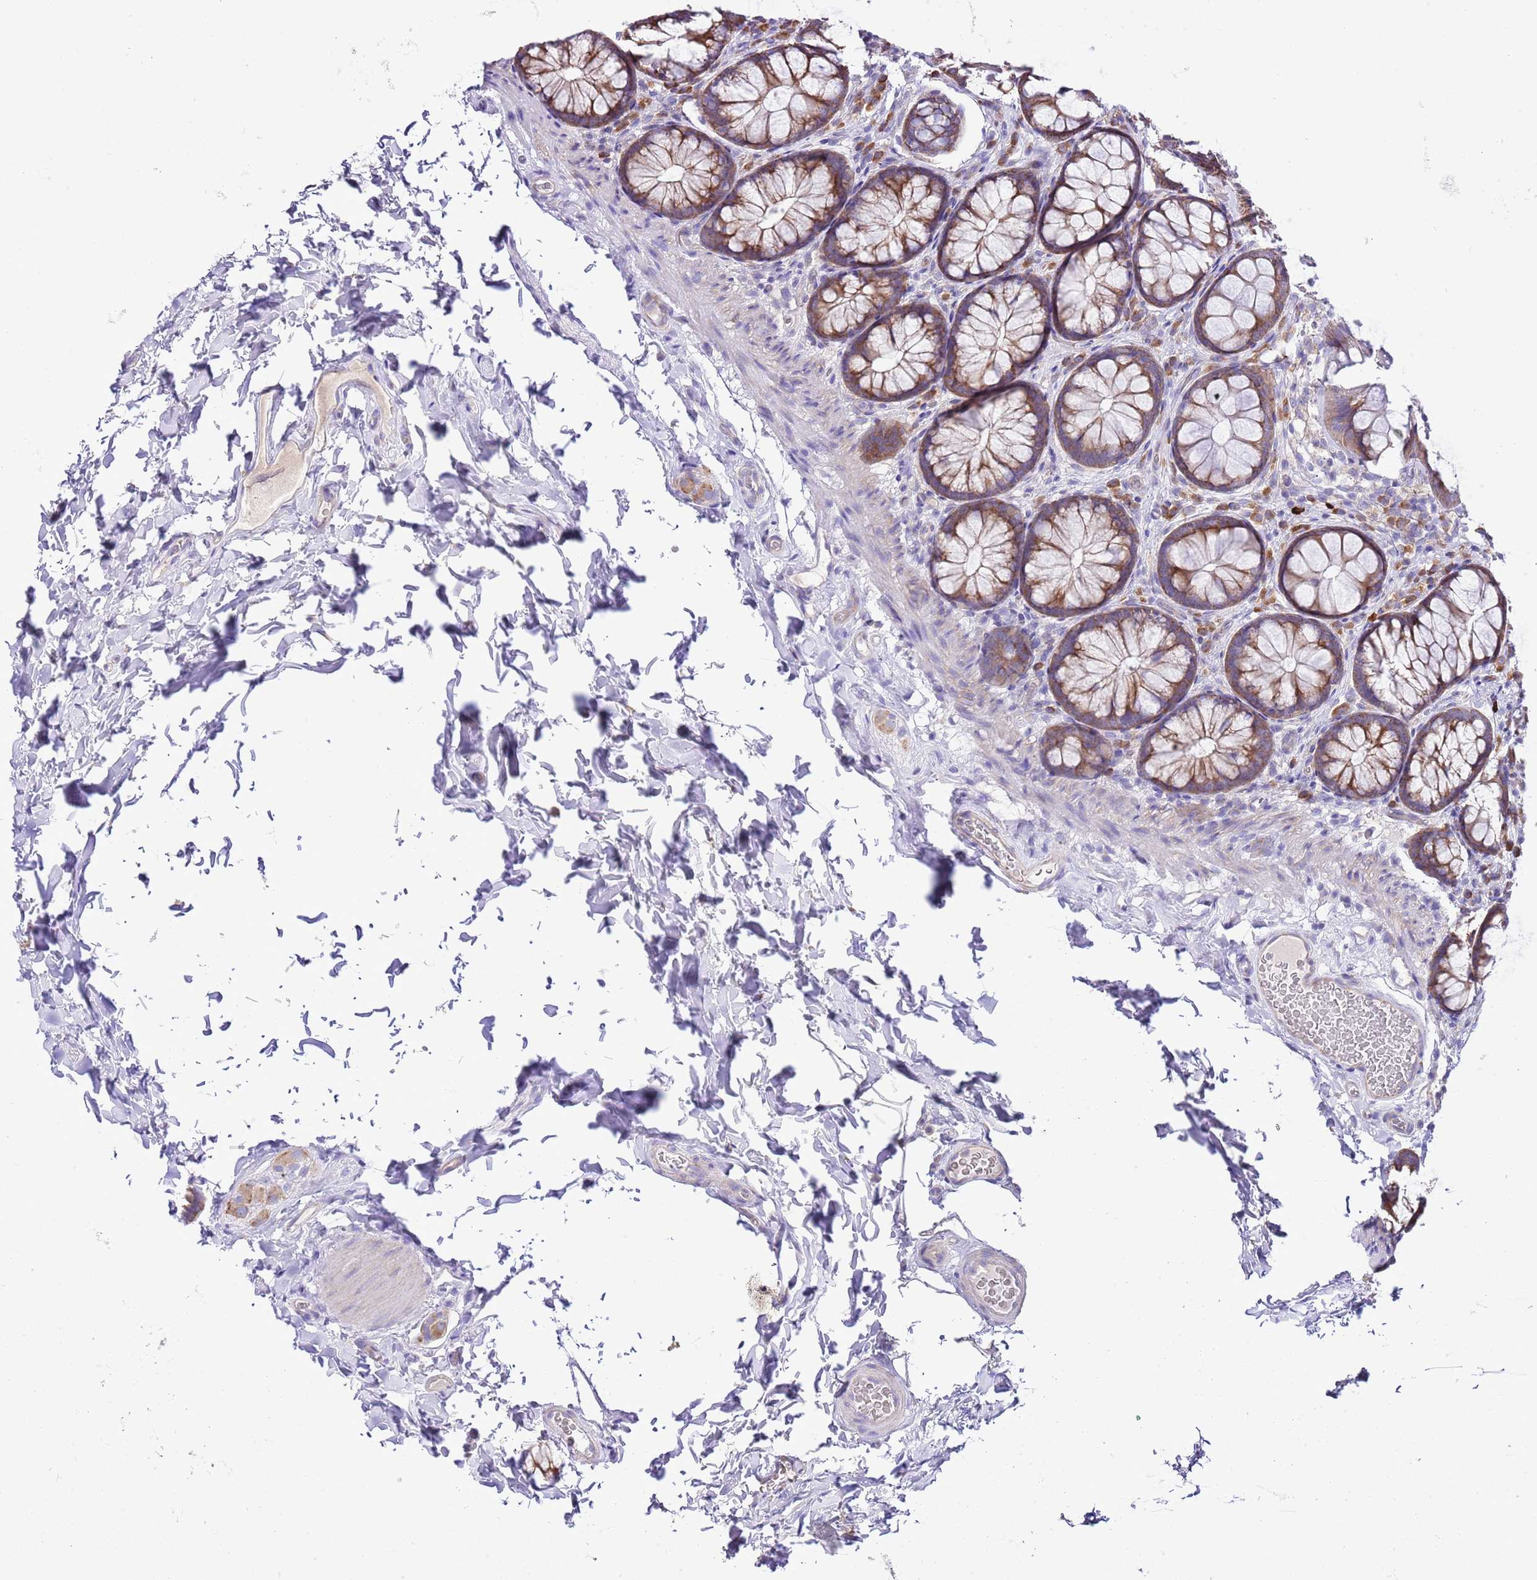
{"staining": {"intensity": "negative", "quantity": "none", "location": "none"}, "tissue": "colon", "cell_type": "Endothelial cells", "image_type": "normal", "snomed": [{"axis": "morphology", "description": "Normal tissue, NOS"}, {"axis": "topography", "description": "Colon"}], "caption": "This photomicrograph is of normal colon stained with IHC to label a protein in brown with the nuclei are counter-stained blue. There is no staining in endothelial cells.", "gene": "RPS10", "patient": {"sex": "male", "age": 46}}